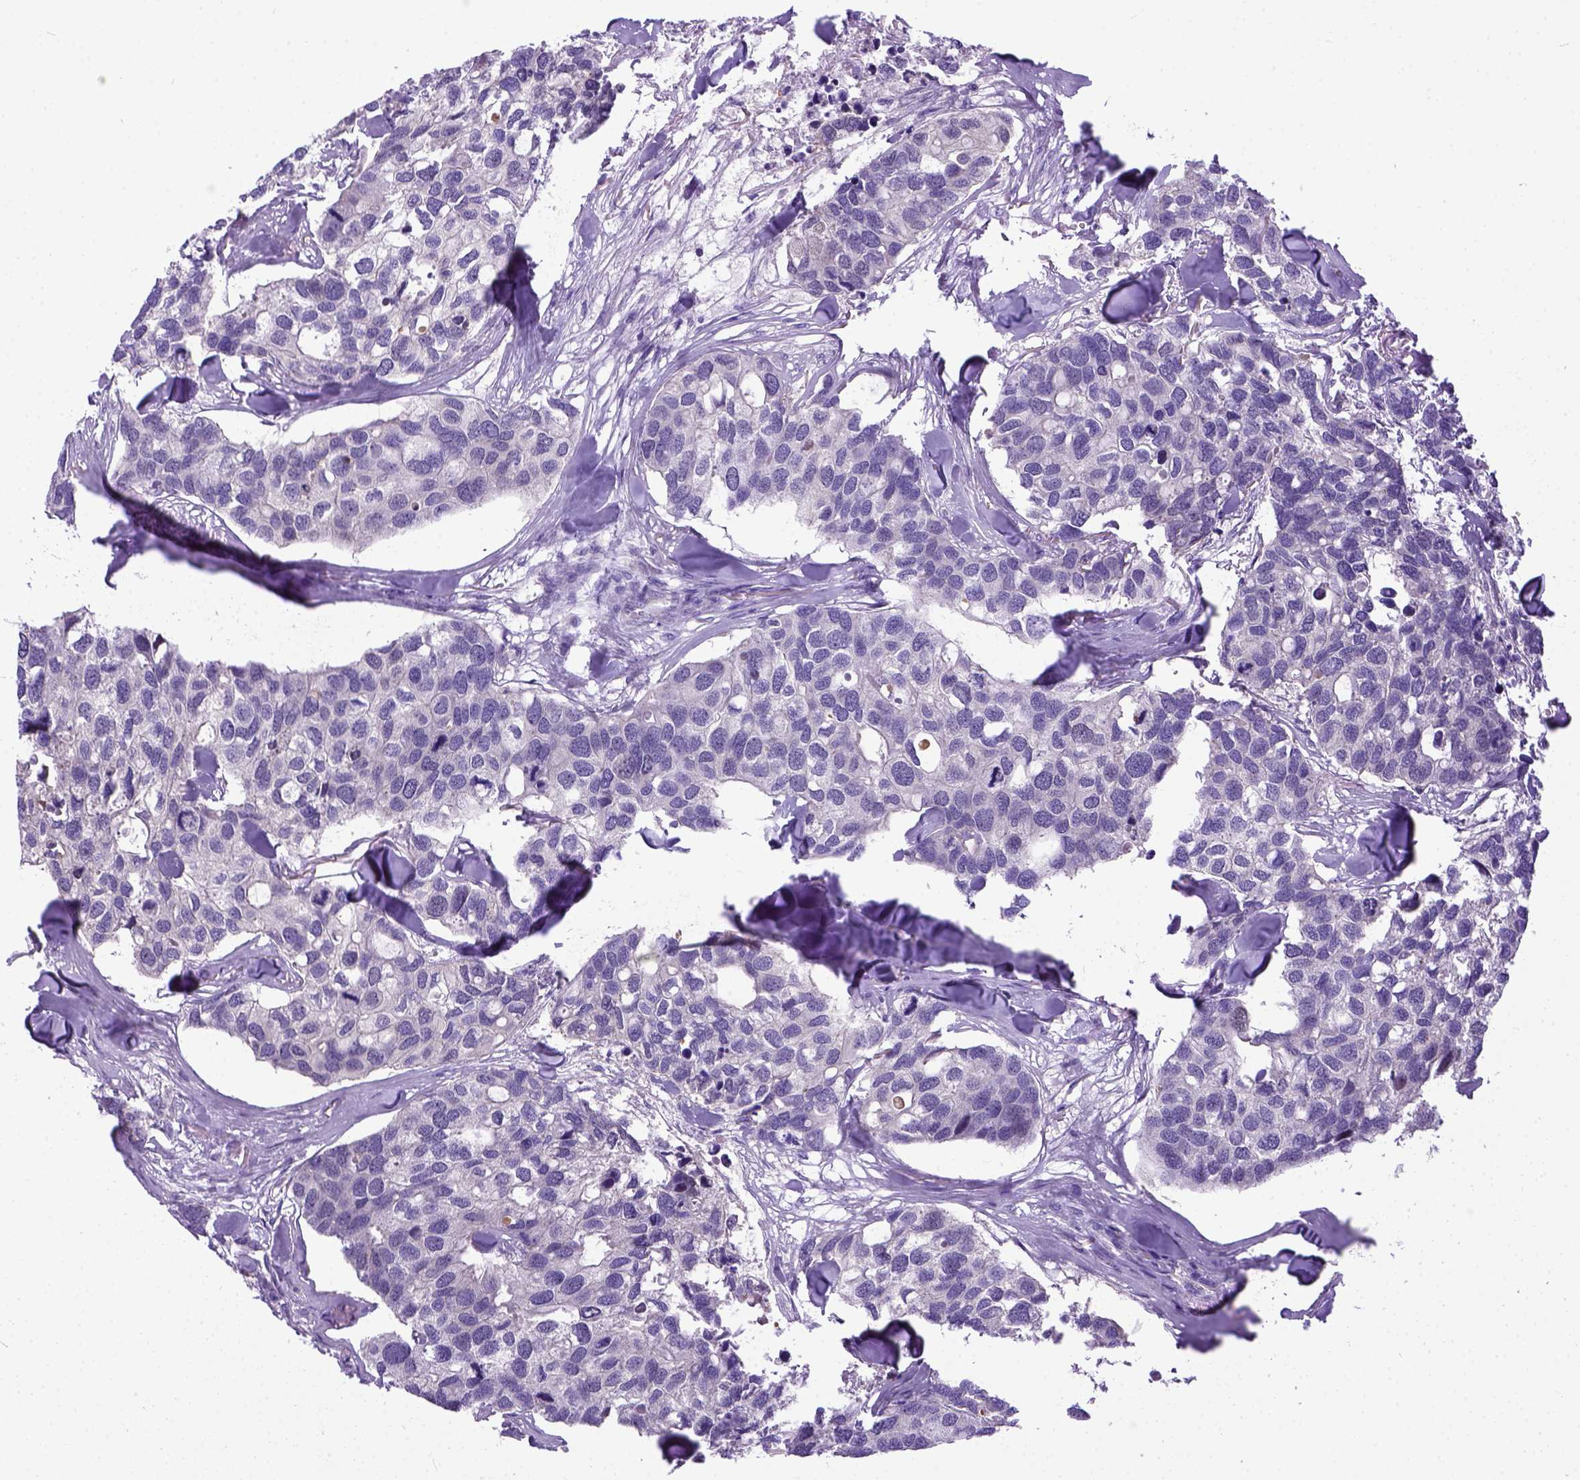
{"staining": {"intensity": "negative", "quantity": "none", "location": "none"}, "tissue": "breast cancer", "cell_type": "Tumor cells", "image_type": "cancer", "snomed": [{"axis": "morphology", "description": "Duct carcinoma"}, {"axis": "topography", "description": "Breast"}], "caption": "A high-resolution micrograph shows immunohistochemistry (IHC) staining of breast cancer (invasive ductal carcinoma), which reveals no significant expression in tumor cells.", "gene": "NEK5", "patient": {"sex": "female", "age": 83}}